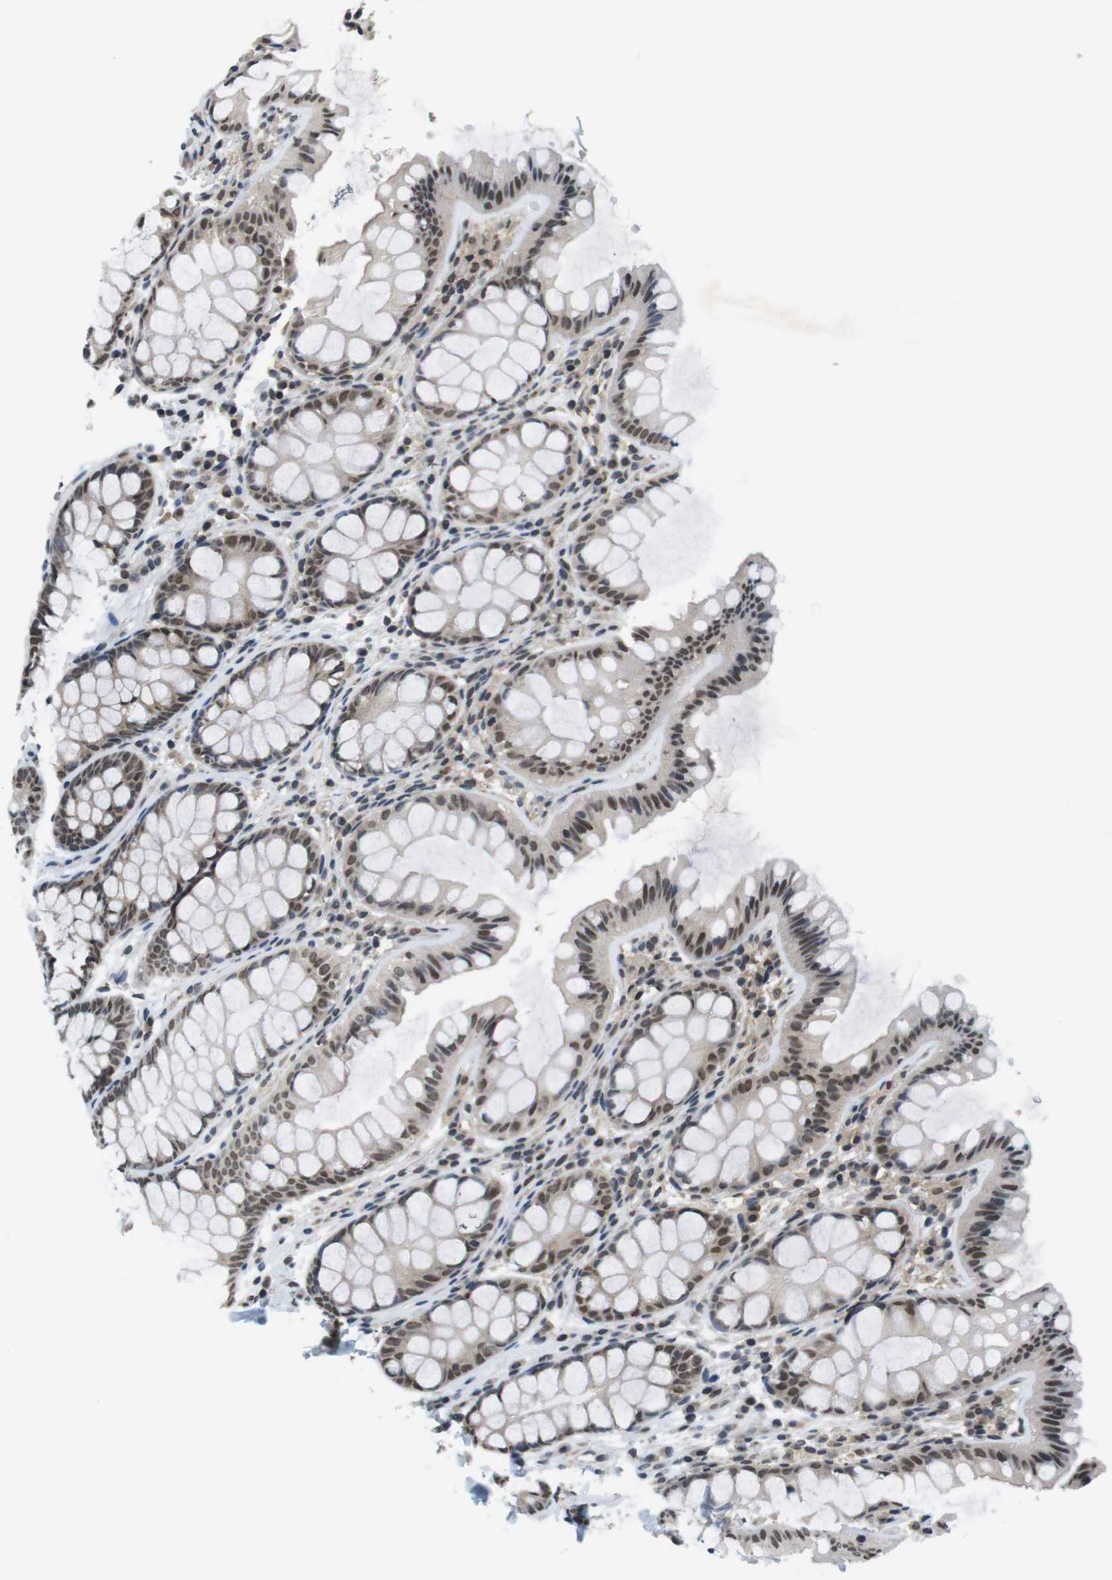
{"staining": {"intensity": "negative", "quantity": "none", "location": "none"}, "tissue": "colon", "cell_type": "Endothelial cells", "image_type": "normal", "snomed": [{"axis": "morphology", "description": "Normal tissue, NOS"}, {"axis": "topography", "description": "Colon"}], "caption": "Protein analysis of unremarkable colon demonstrates no significant positivity in endothelial cells. (DAB (3,3'-diaminobenzidine) IHC visualized using brightfield microscopy, high magnification).", "gene": "NEK4", "patient": {"sex": "female", "age": 55}}